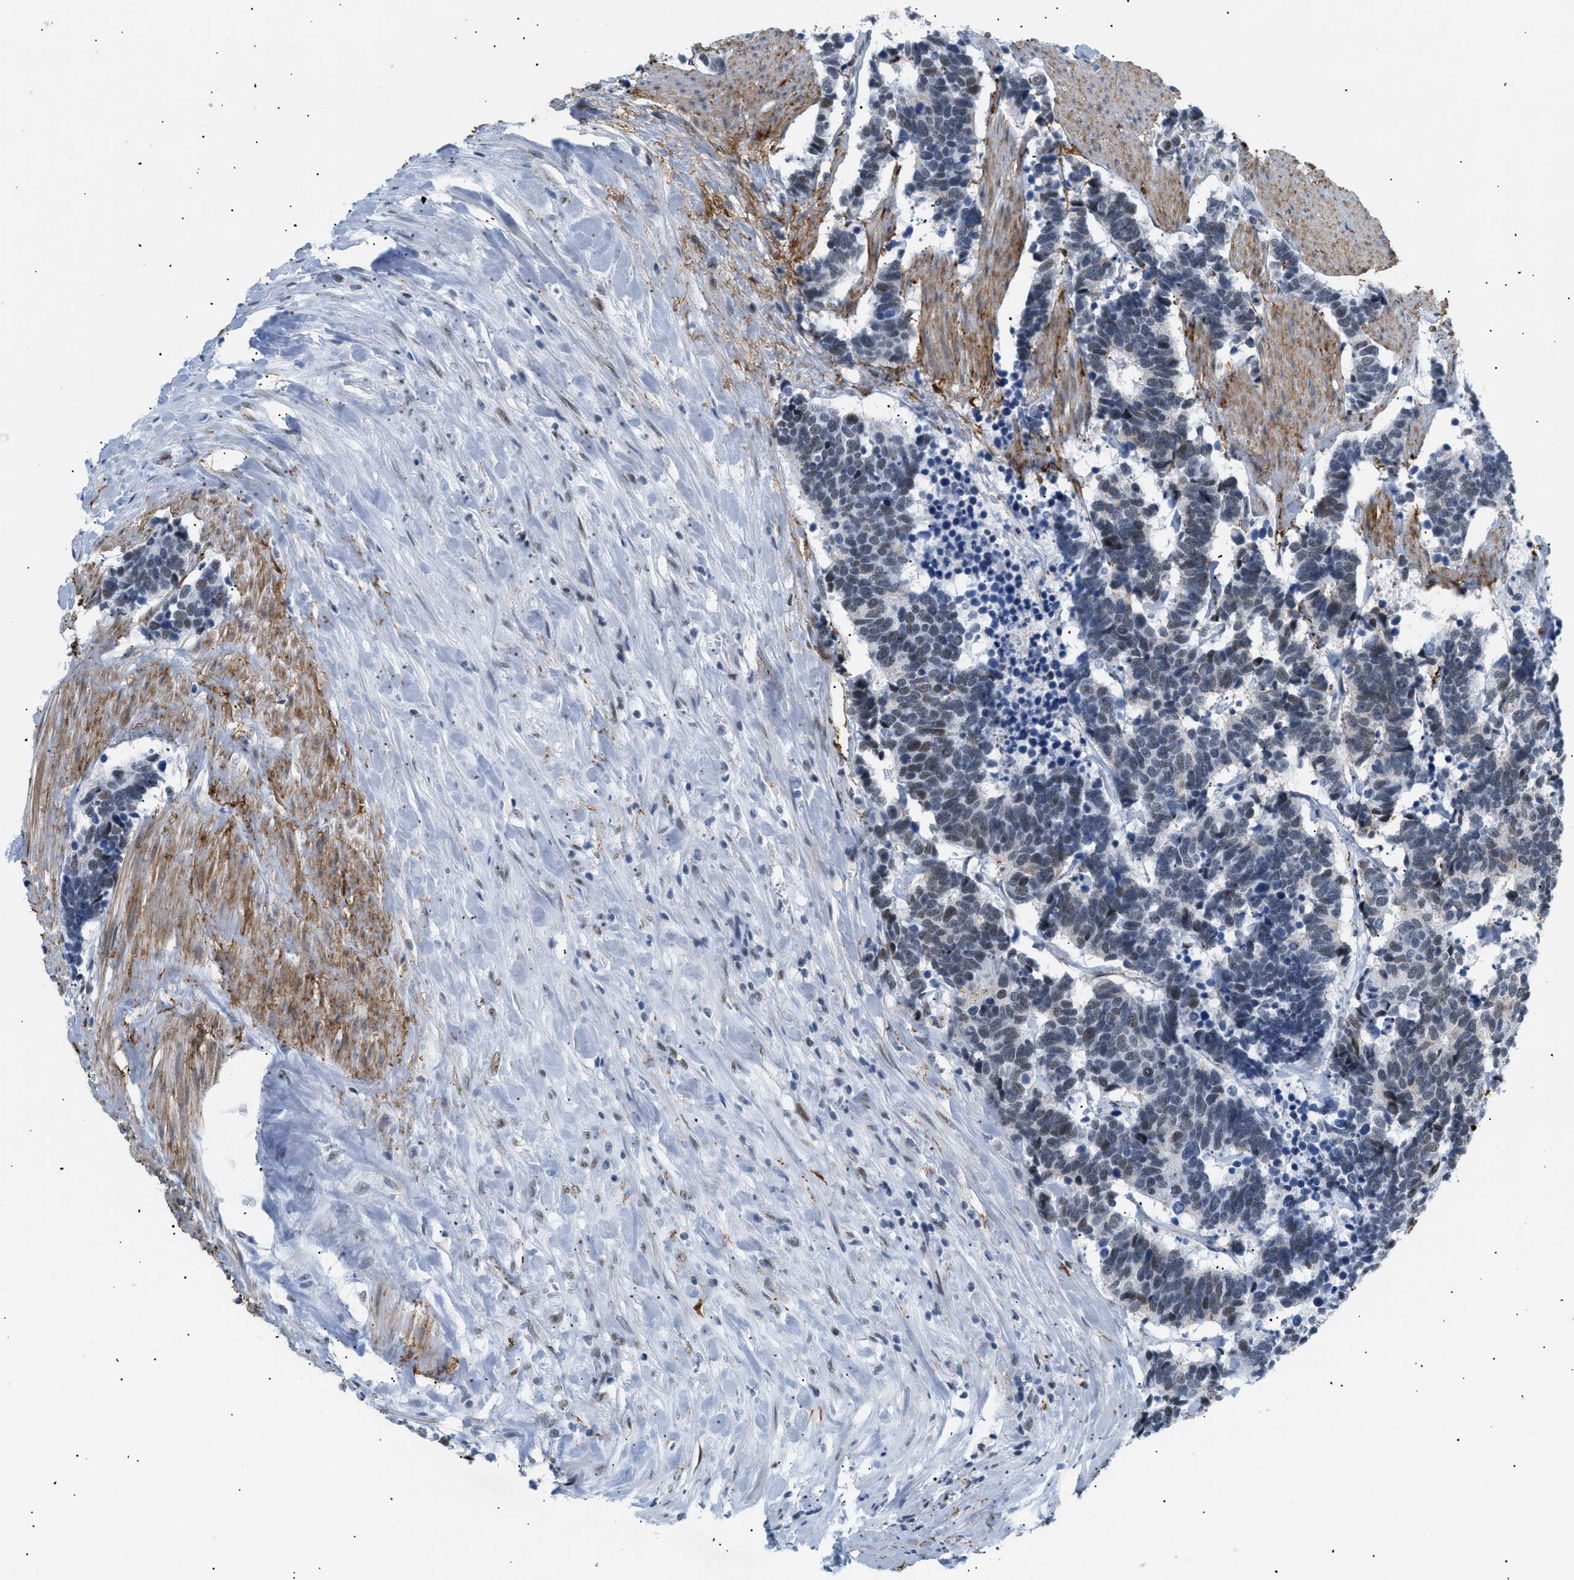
{"staining": {"intensity": "weak", "quantity": "25%-75%", "location": "nuclear"}, "tissue": "carcinoid", "cell_type": "Tumor cells", "image_type": "cancer", "snomed": [{"axis": "morphology", "description": "Carcinoma, NOS"}, {"axis": "morphology", "description": "Carcinoid, malignant, NOS"}, {"axis": "topography", "description": "Urinary bladder"}], "caption": "The micrograph exhibits staining of carcinoid, revealing weak nuclear protein positivity (brown color) within tumor cells. (brown staining indicates protein expression, while blue staining denotes nuclei).", "gene": "ELN", "patient": {"sex": "male", "age": 57}}